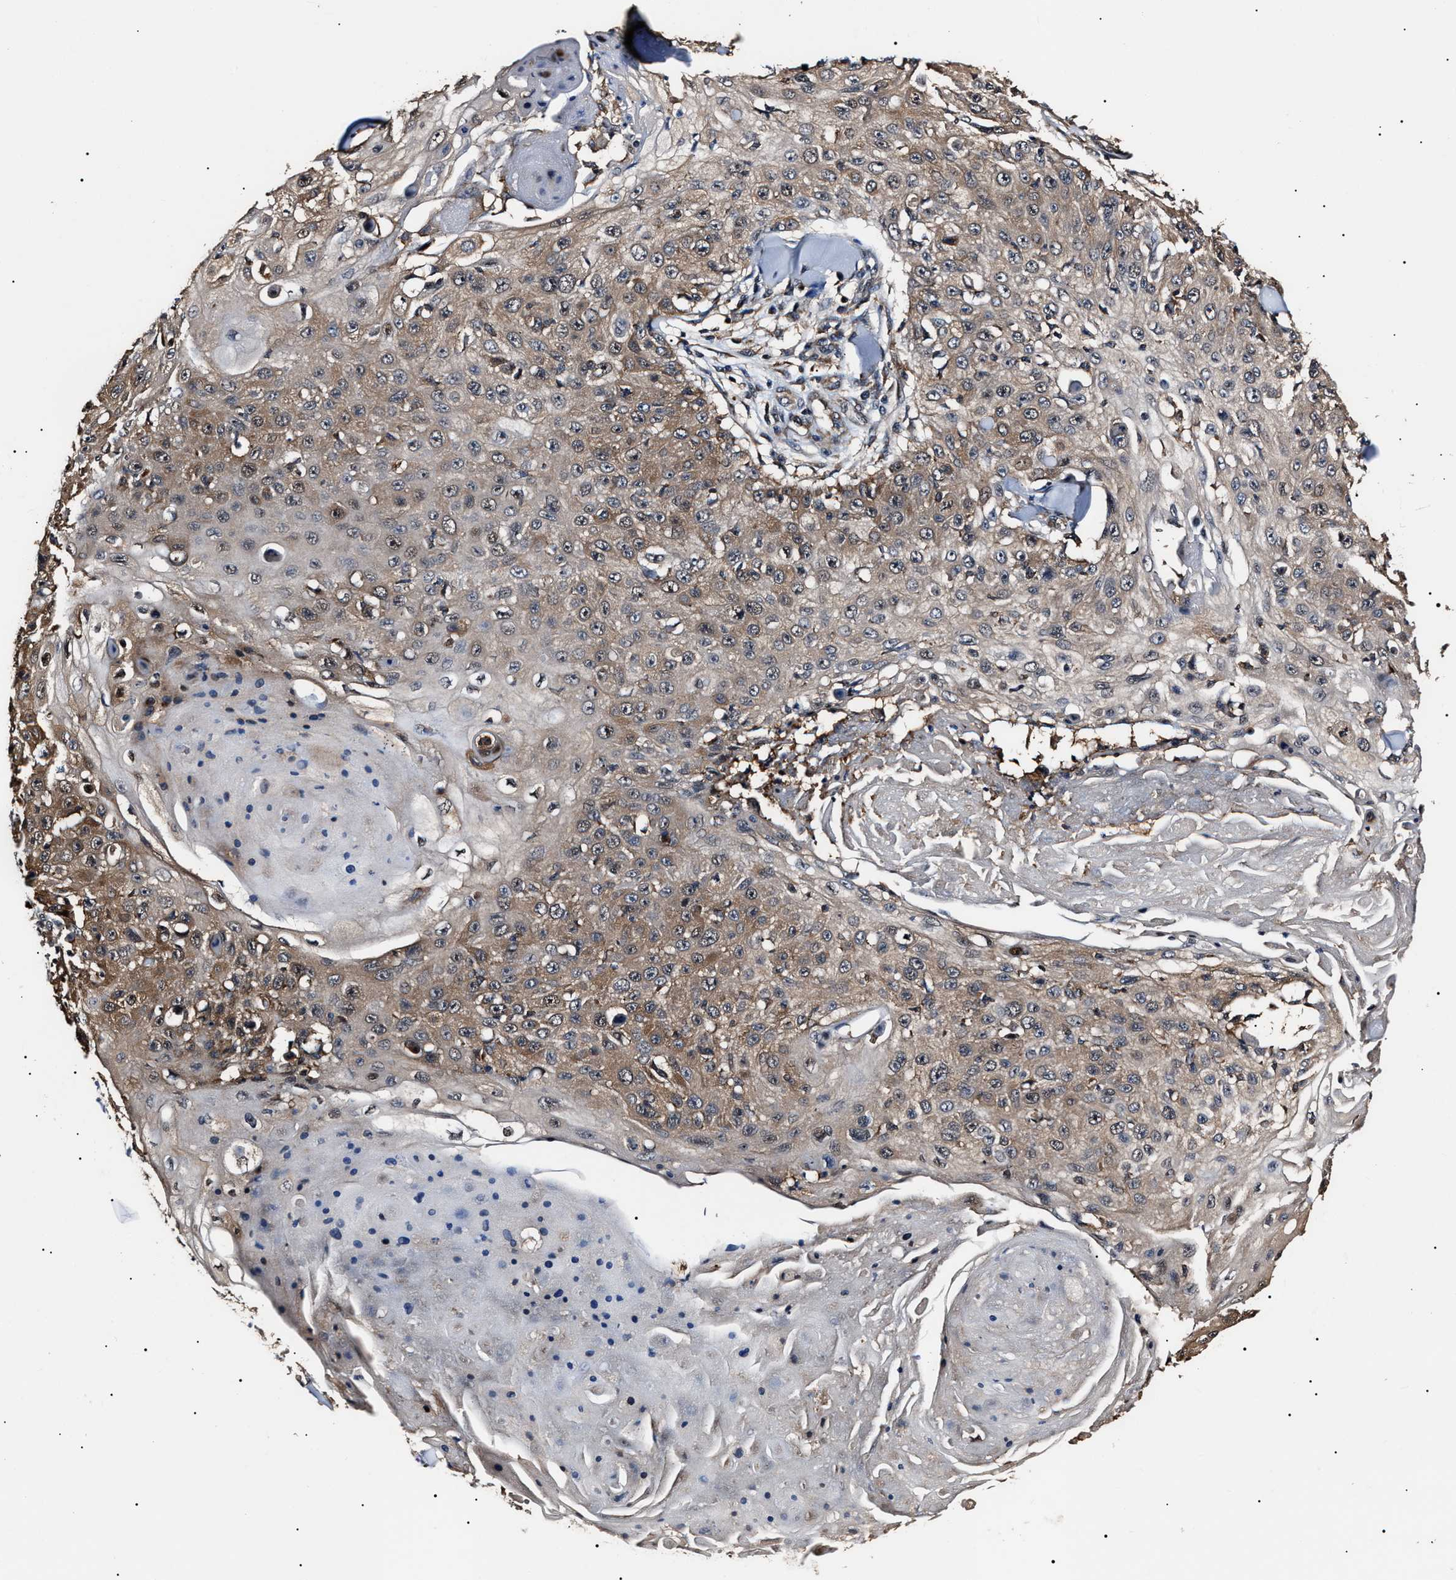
{"staining": {"intensity": "weak", "quantity": ">75%", "location": "cytoplasmic/membranous"}, "tissue": "skin cancer", "cell_type": "Tumor cells", "image_type": "cancer", "snomed": [{"axis": "morphology", "description": "Squamous cell carcinoma, NOS"}, {"axis": "topography", "description": "Skin"}], "caption": "A low amount of weak cytoplasmic/membranous positivity is present in about >75% of tumor cells in skin squamous cell carcinoma tissue.", "gene": "CCT8", "patient": {"sex": "male", "age": 86}}